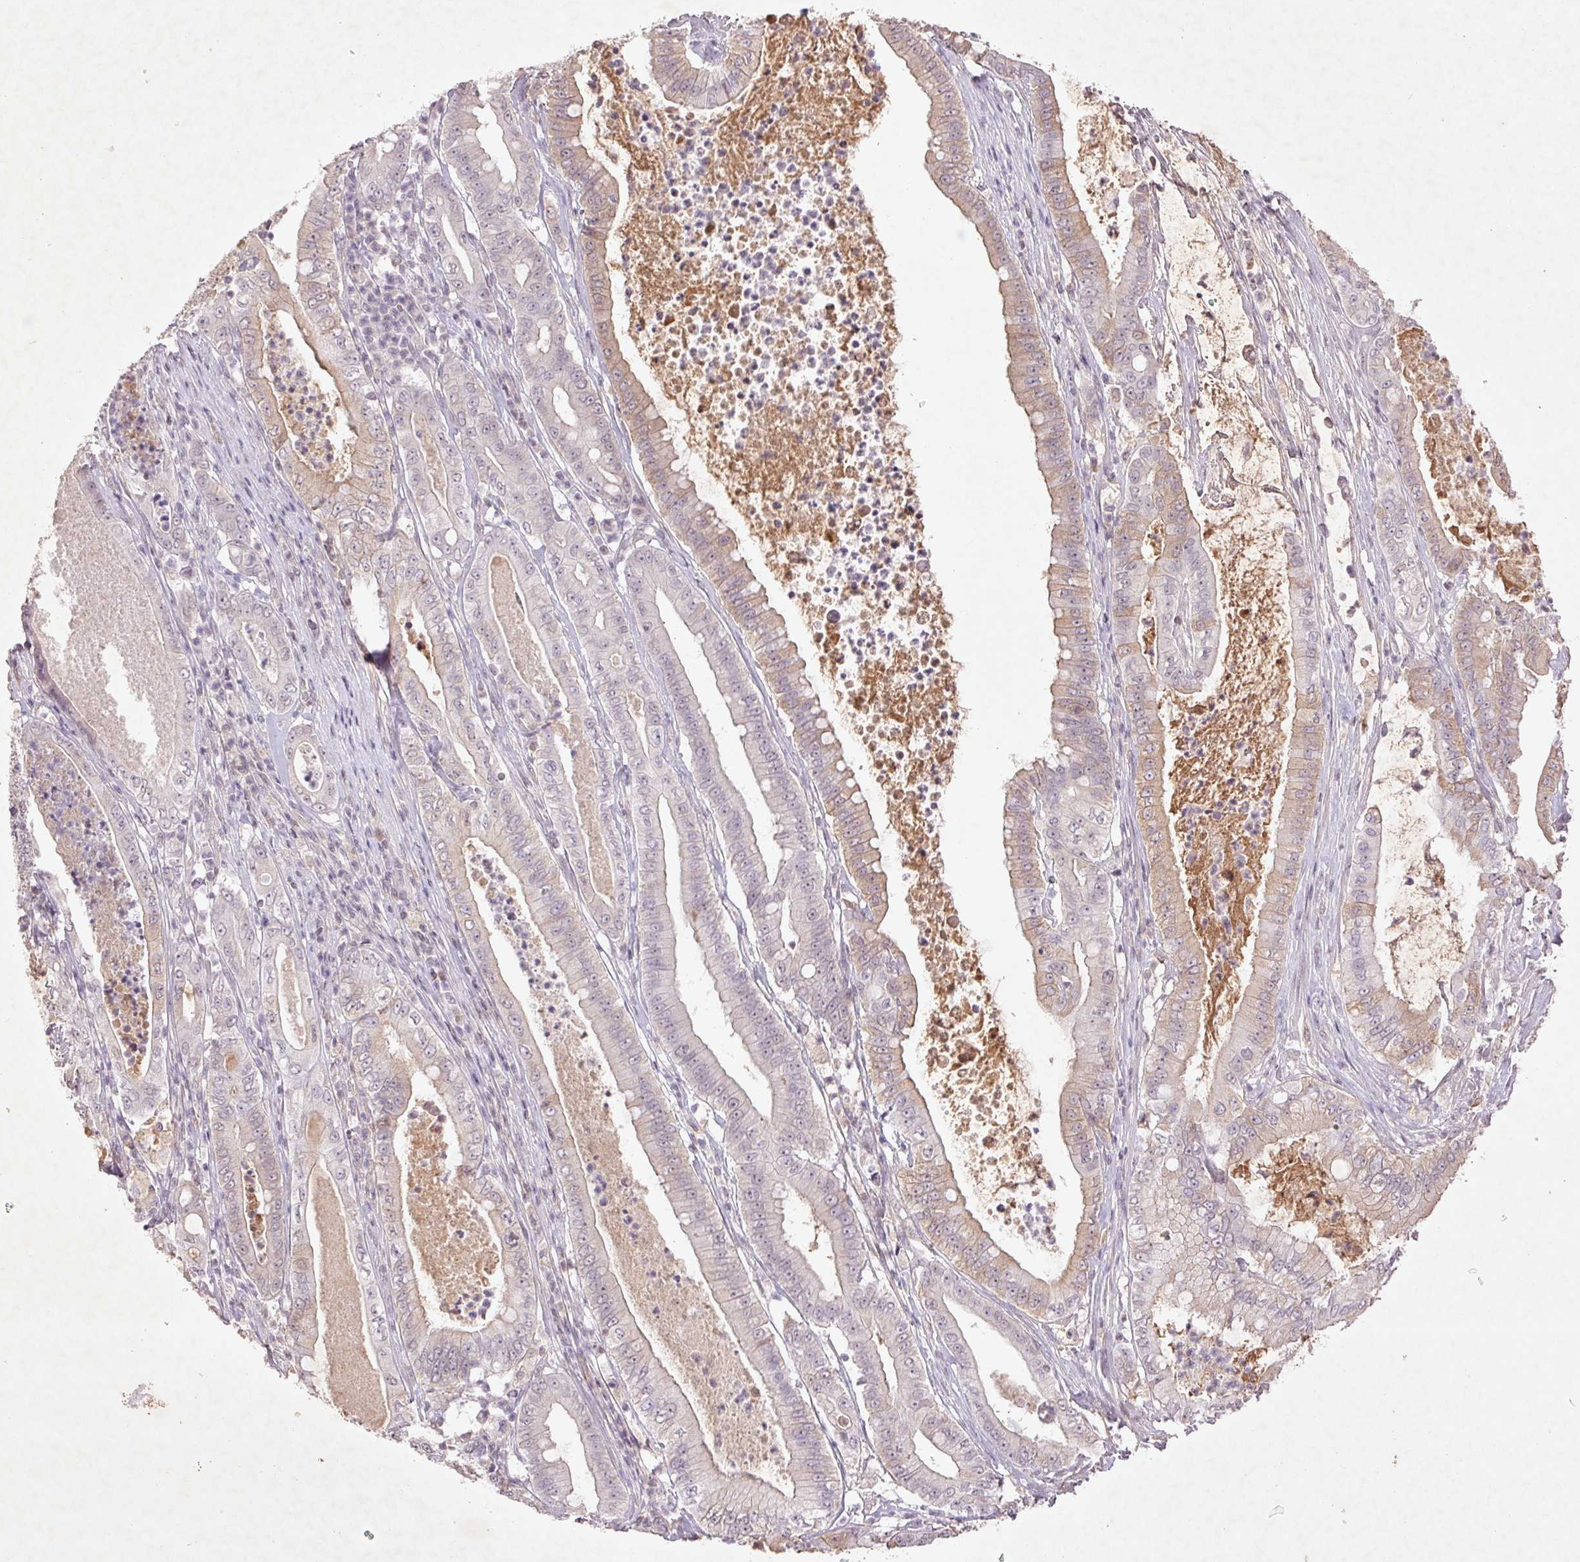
{"staining": {"intensity": "weak", "quantity": "25%-75%", "location": "cytoplasmic/membranous"}, "tissue": "pancreatic cancer", "cell_type": "Tumor cells", "image_type": "cancer", "snomed": [{"axis": "morphology", "description": "Adenocarcinoma, NOS"}, {"axis": "topography", "description": "Pancreas"}], "caption": "A brown stain highlights weak cytoplasmic/membranous staining of a protein in human pancreatic cancer (adenocarcinoma) tumor cells.", "gene": "FAM168B", "patient": {"sex": "male", "age": 71}}